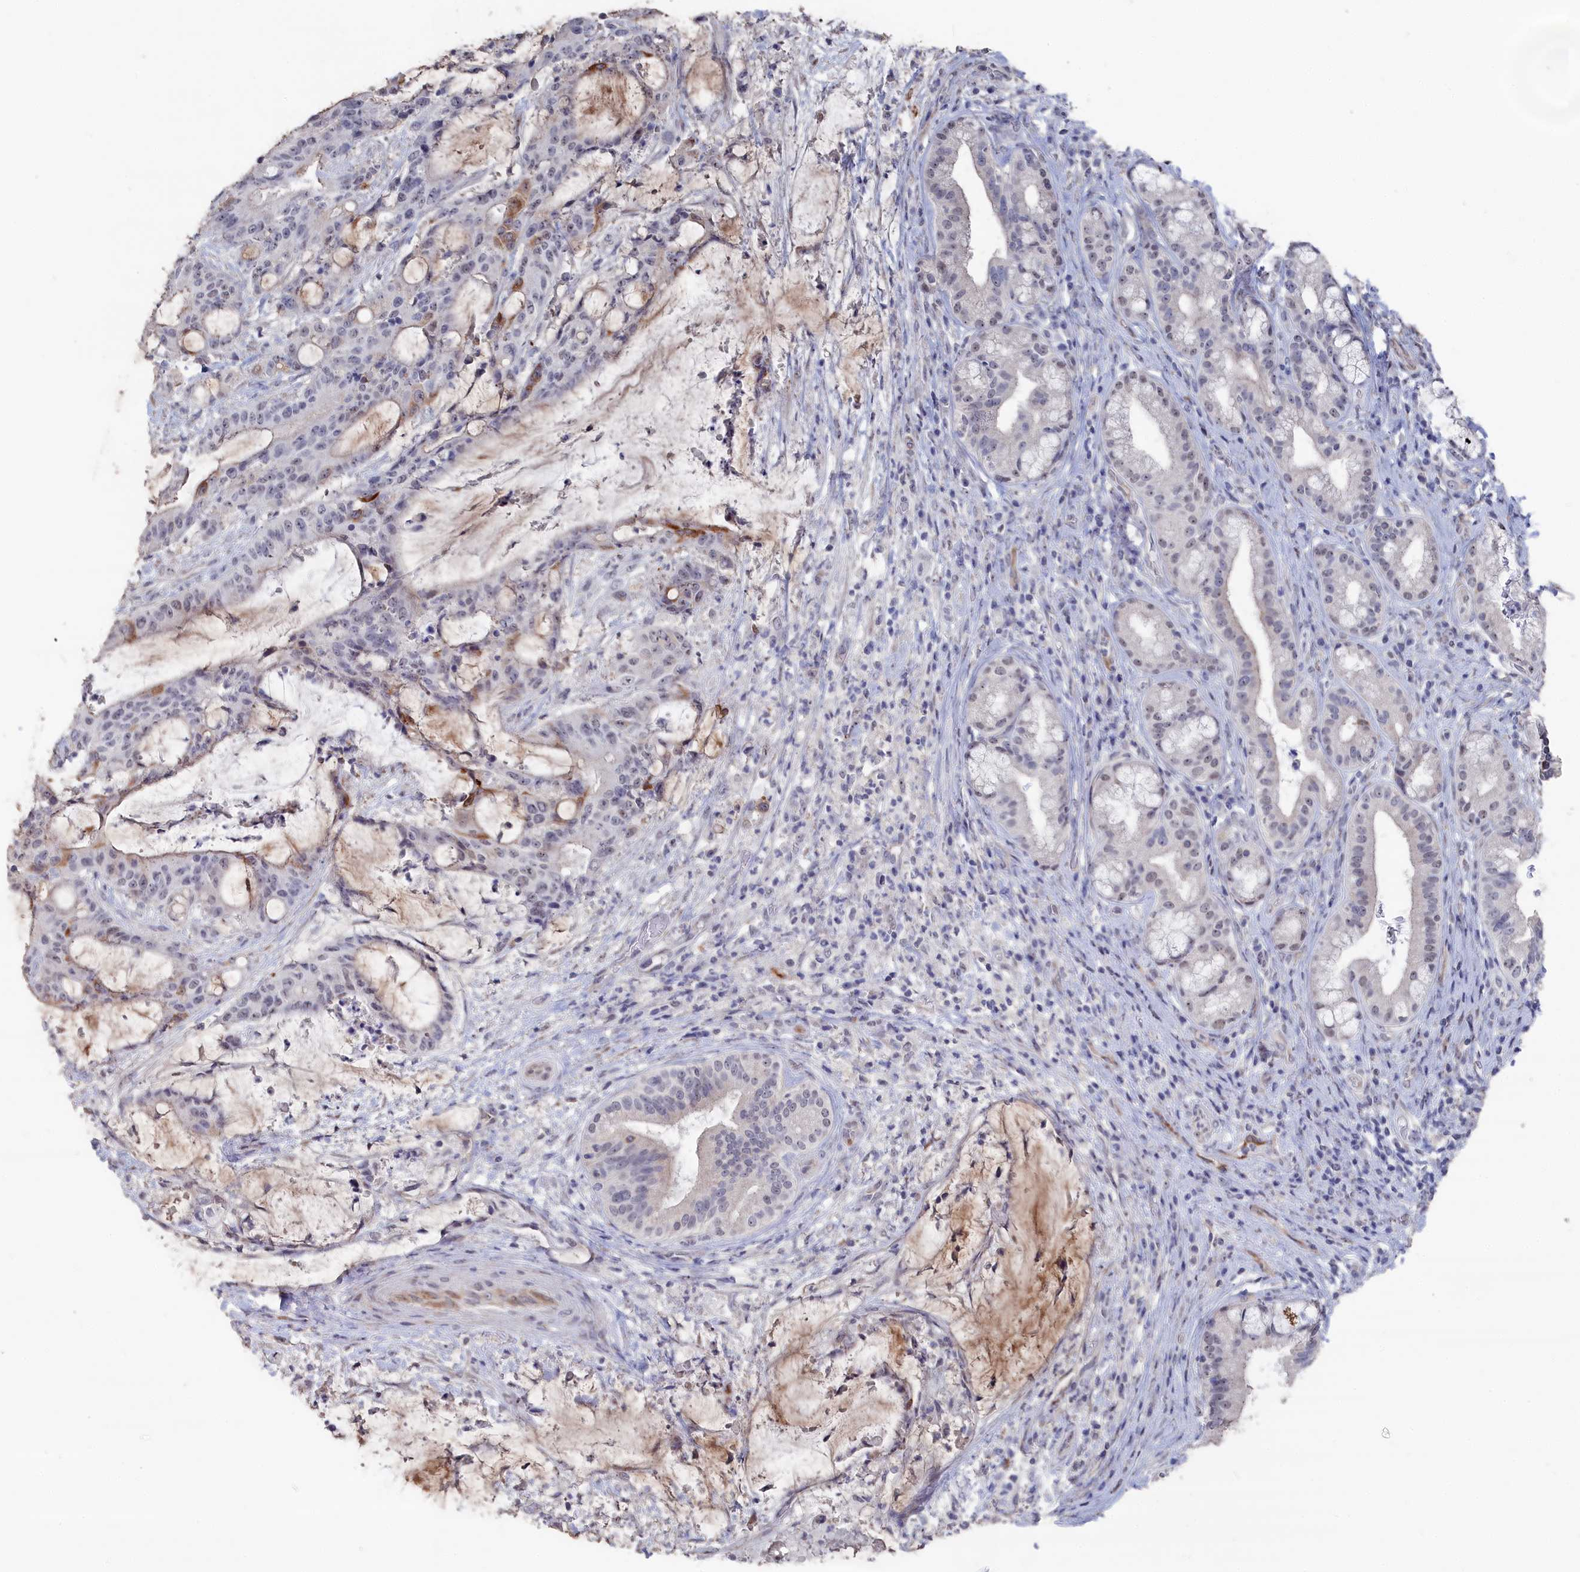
{"staining": {"intensity": "moderate", "quantity": "<25%", "location": "cytoplasmic/membranous"}, "tissue": "liver cancer", "cell_type": "Tumor cells", "image_type": "cancer", "snomed": [{"axis": "morphology", "description": "Normal tissue, NOS"}, {"axis": "morphology", "description": "Cholangiocarcinoma"}, {"axis": "topography", "description": "Liver"}, {"axis": "topography", "description": "Peripheral nerve tissue"}], "caption": "An IHC image of neoplastic tissue is shown. Protein staining in brown labels moderate cytoplasmic/membranous positivity in cholangiocarcinoma (liver) within tumor cells. The staining was performed using DAB to visualize the protein expression in brown, while the nuclei were stained in blue with hematoxylin (Magnification: 20x).", "gene": "SEMG2", "patient": {"sex": "female", "age": 73}}